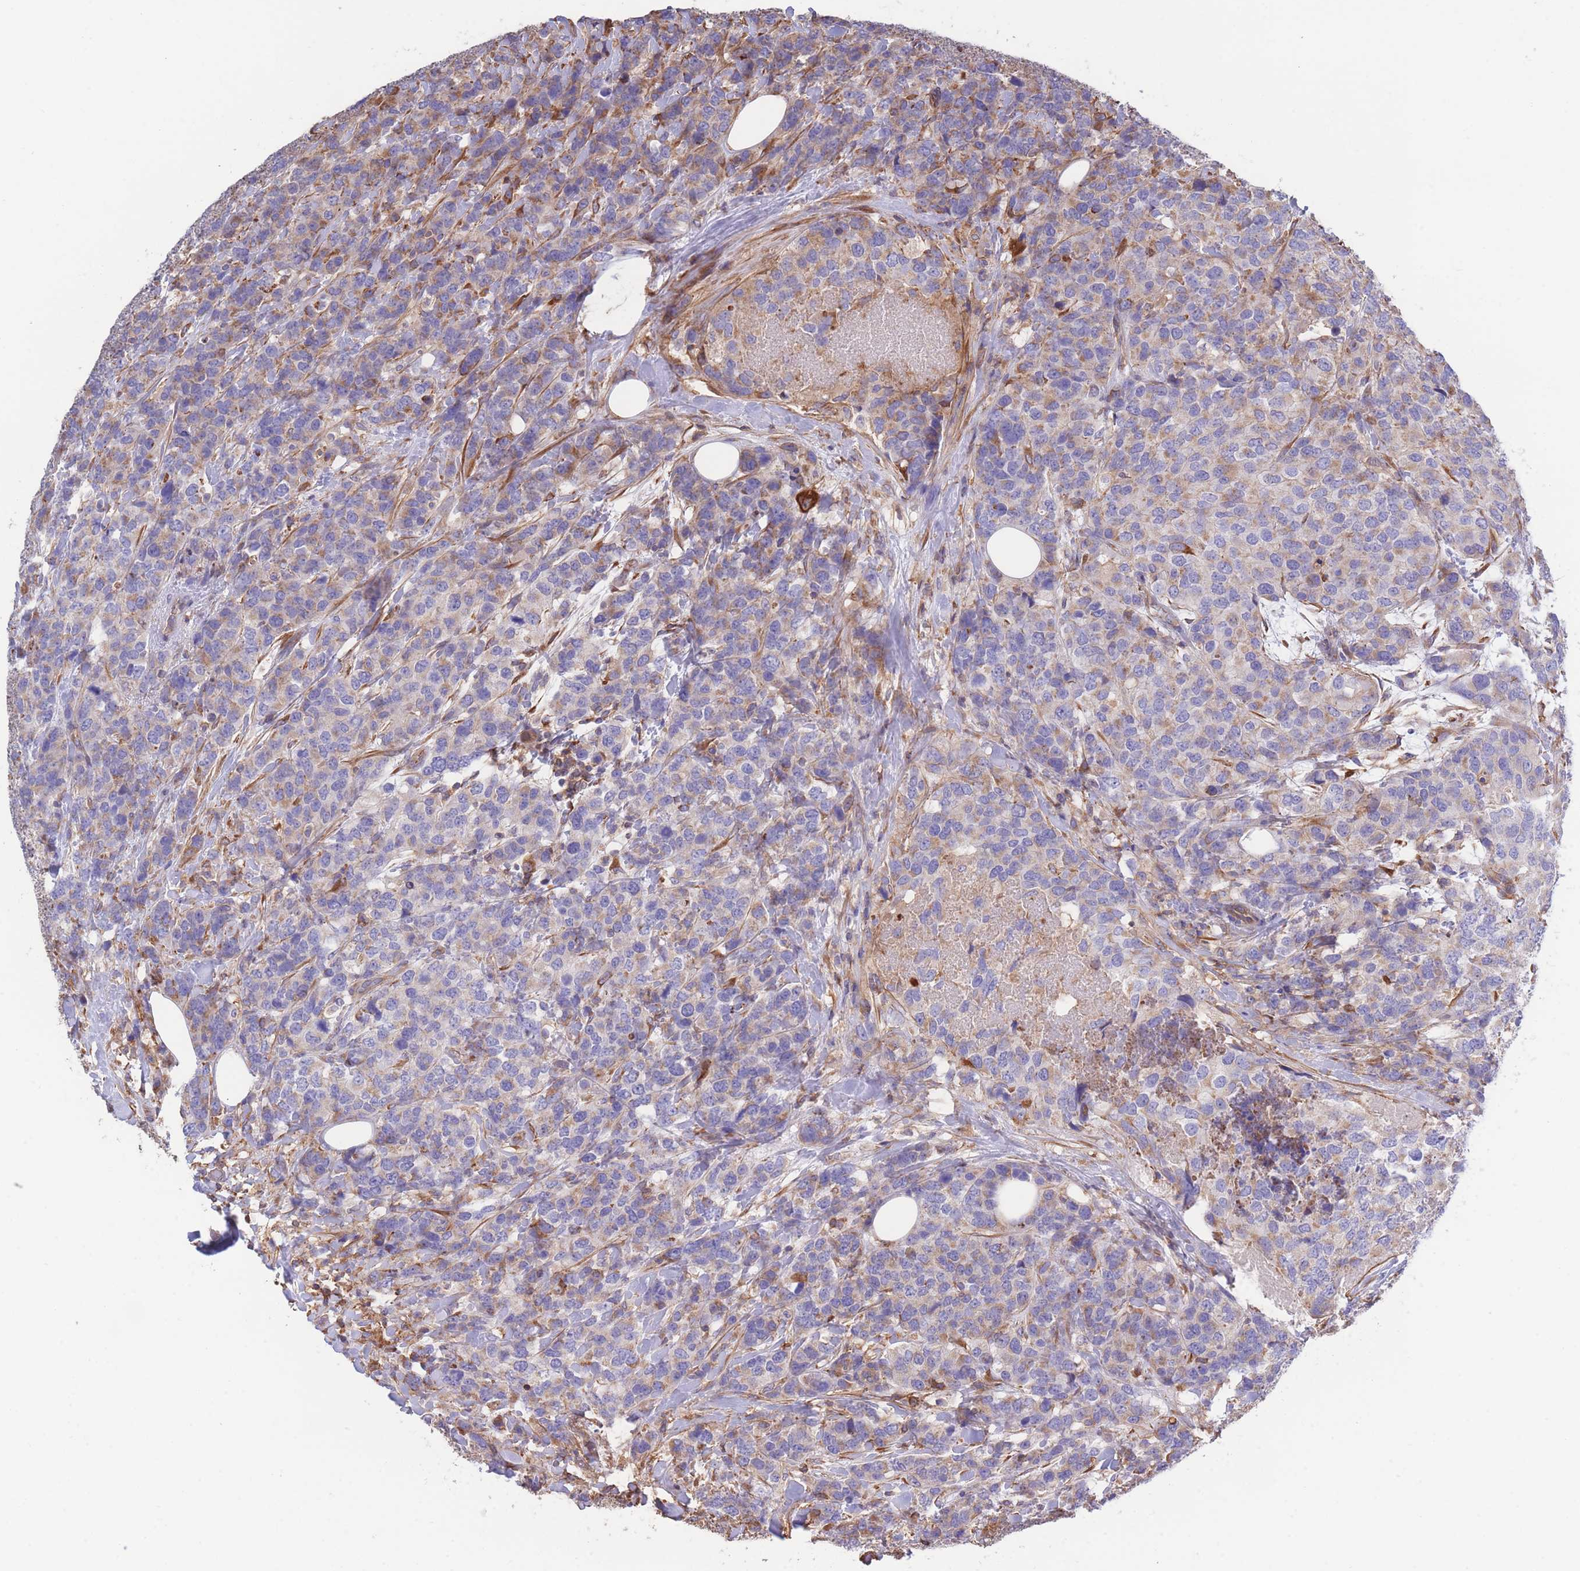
{"staining": {"intensity": "weak", "quantity": "25%-75%", "location": "cytoplasmic/membranous"}, "tissue": "breast cancer", "cell_type": "Tumor cells", "image_type": "cancer", "snomed": [{"axis": "morphology", "description": "Lobular carcinoma"}, {"axis": "topography", "description": "Breast"}], "caption": "This is a histology image of immunohistochemistry staining of lobular carcinoma (breast), which shows weak staining in the cytoplasmic/membranous of tumor cells.", "gene": "LRRN4CL", "patient": {"sex": "female", "age": 59}}